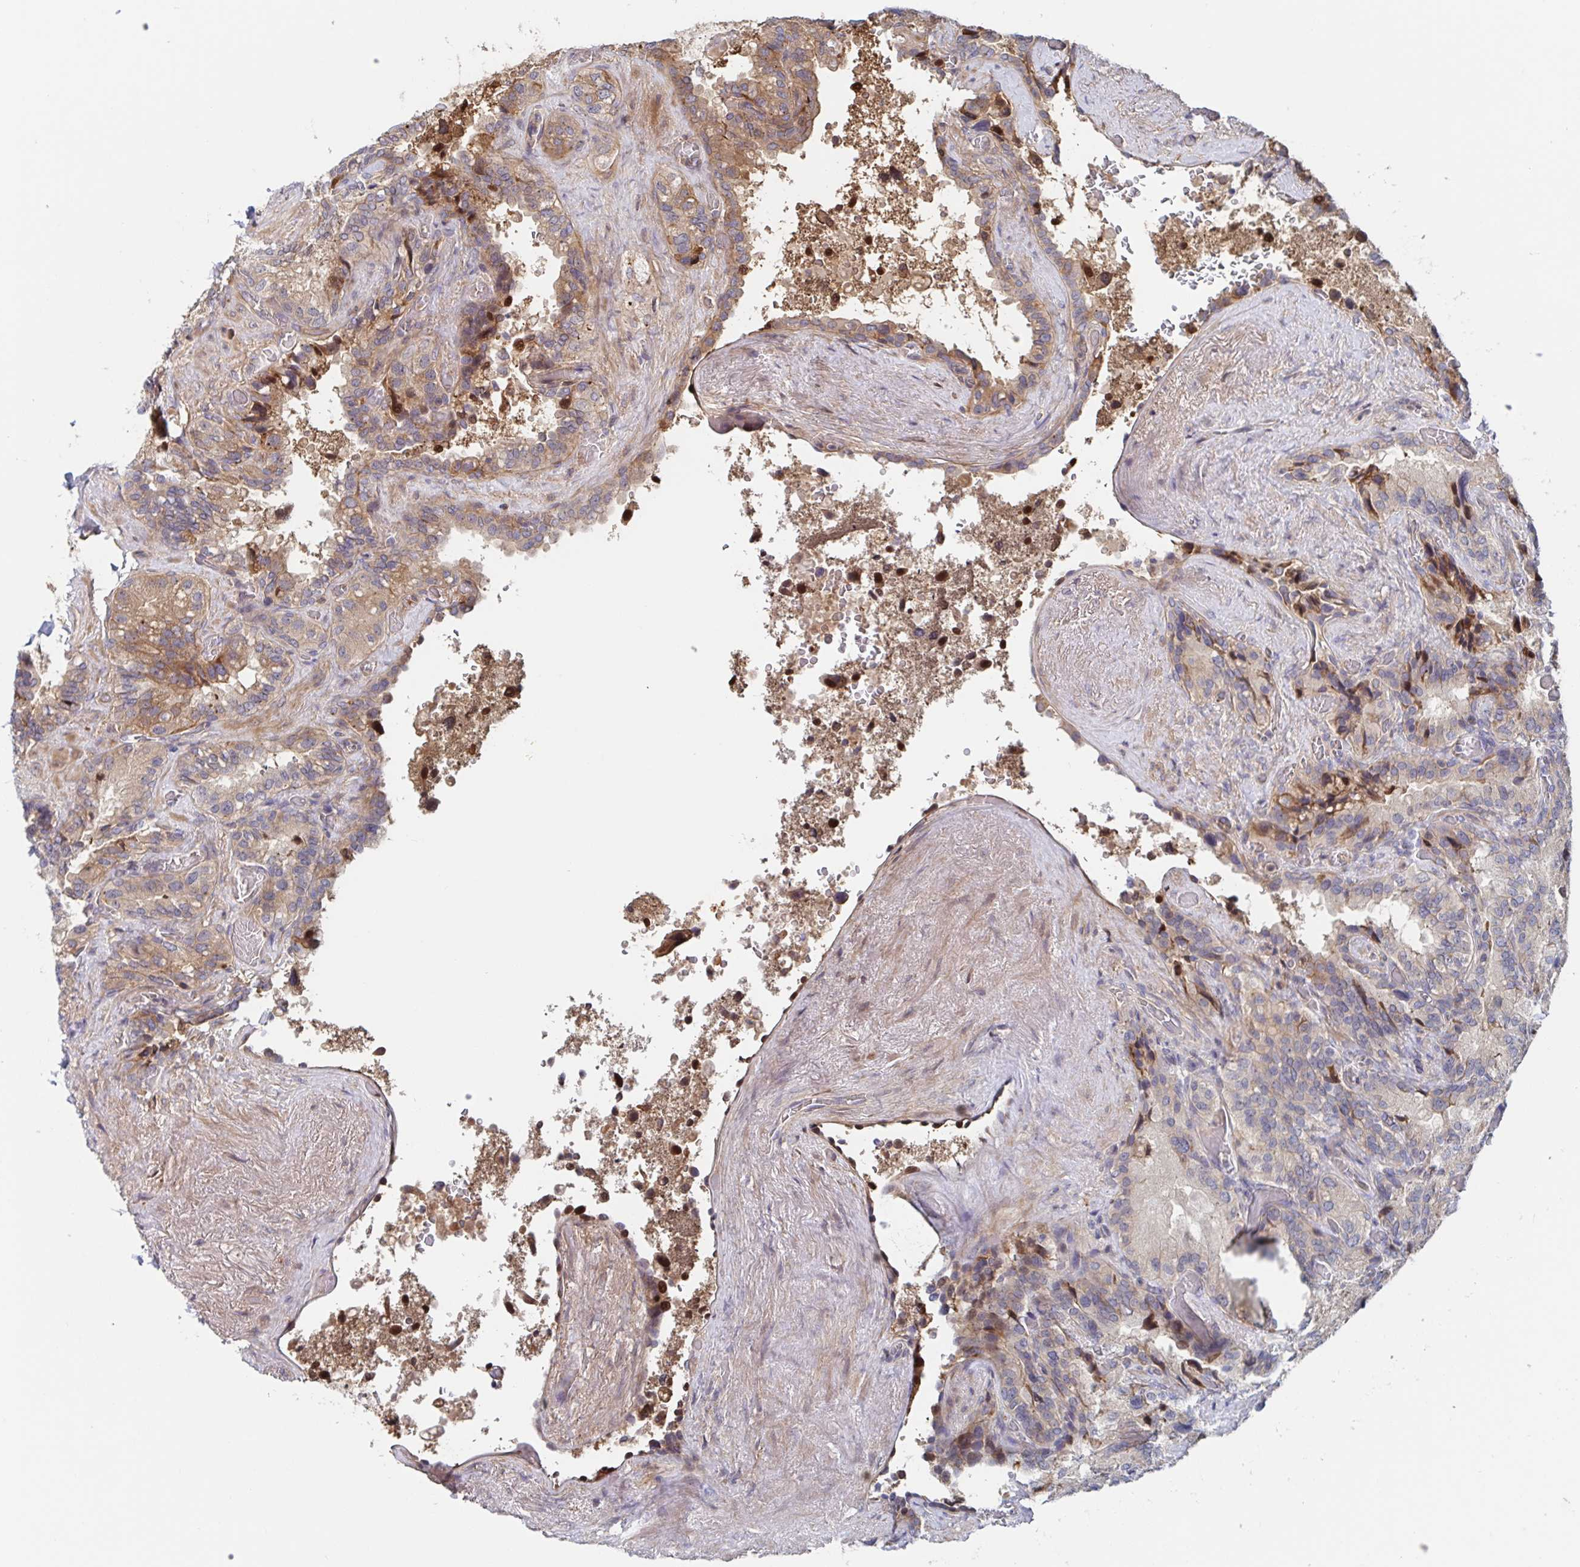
{"staining": {"intensity": "strong", "quantity": "<25%", "location": "cytoplasmic/membranous"}, "tissue": "seminal vesicle", "cell_type": "Glandular cells", "image_type": "normal", "snomed": [{"axis": "morphology", "description": "Normal tissue, NOS"}, {"axis": "topography", "description": "Seminal veicle"}], "caption": "The micrograph displays staining of benign seminal vesicle, revealing strong cytoplasmic/membranous protein positivity (brown color) within glandular cells. Immunohistochemistry stains the protein in brown and the nuclei are stained blue.", "gene": "DHRS12", "patient": {"sex": "male", "age": 60}}